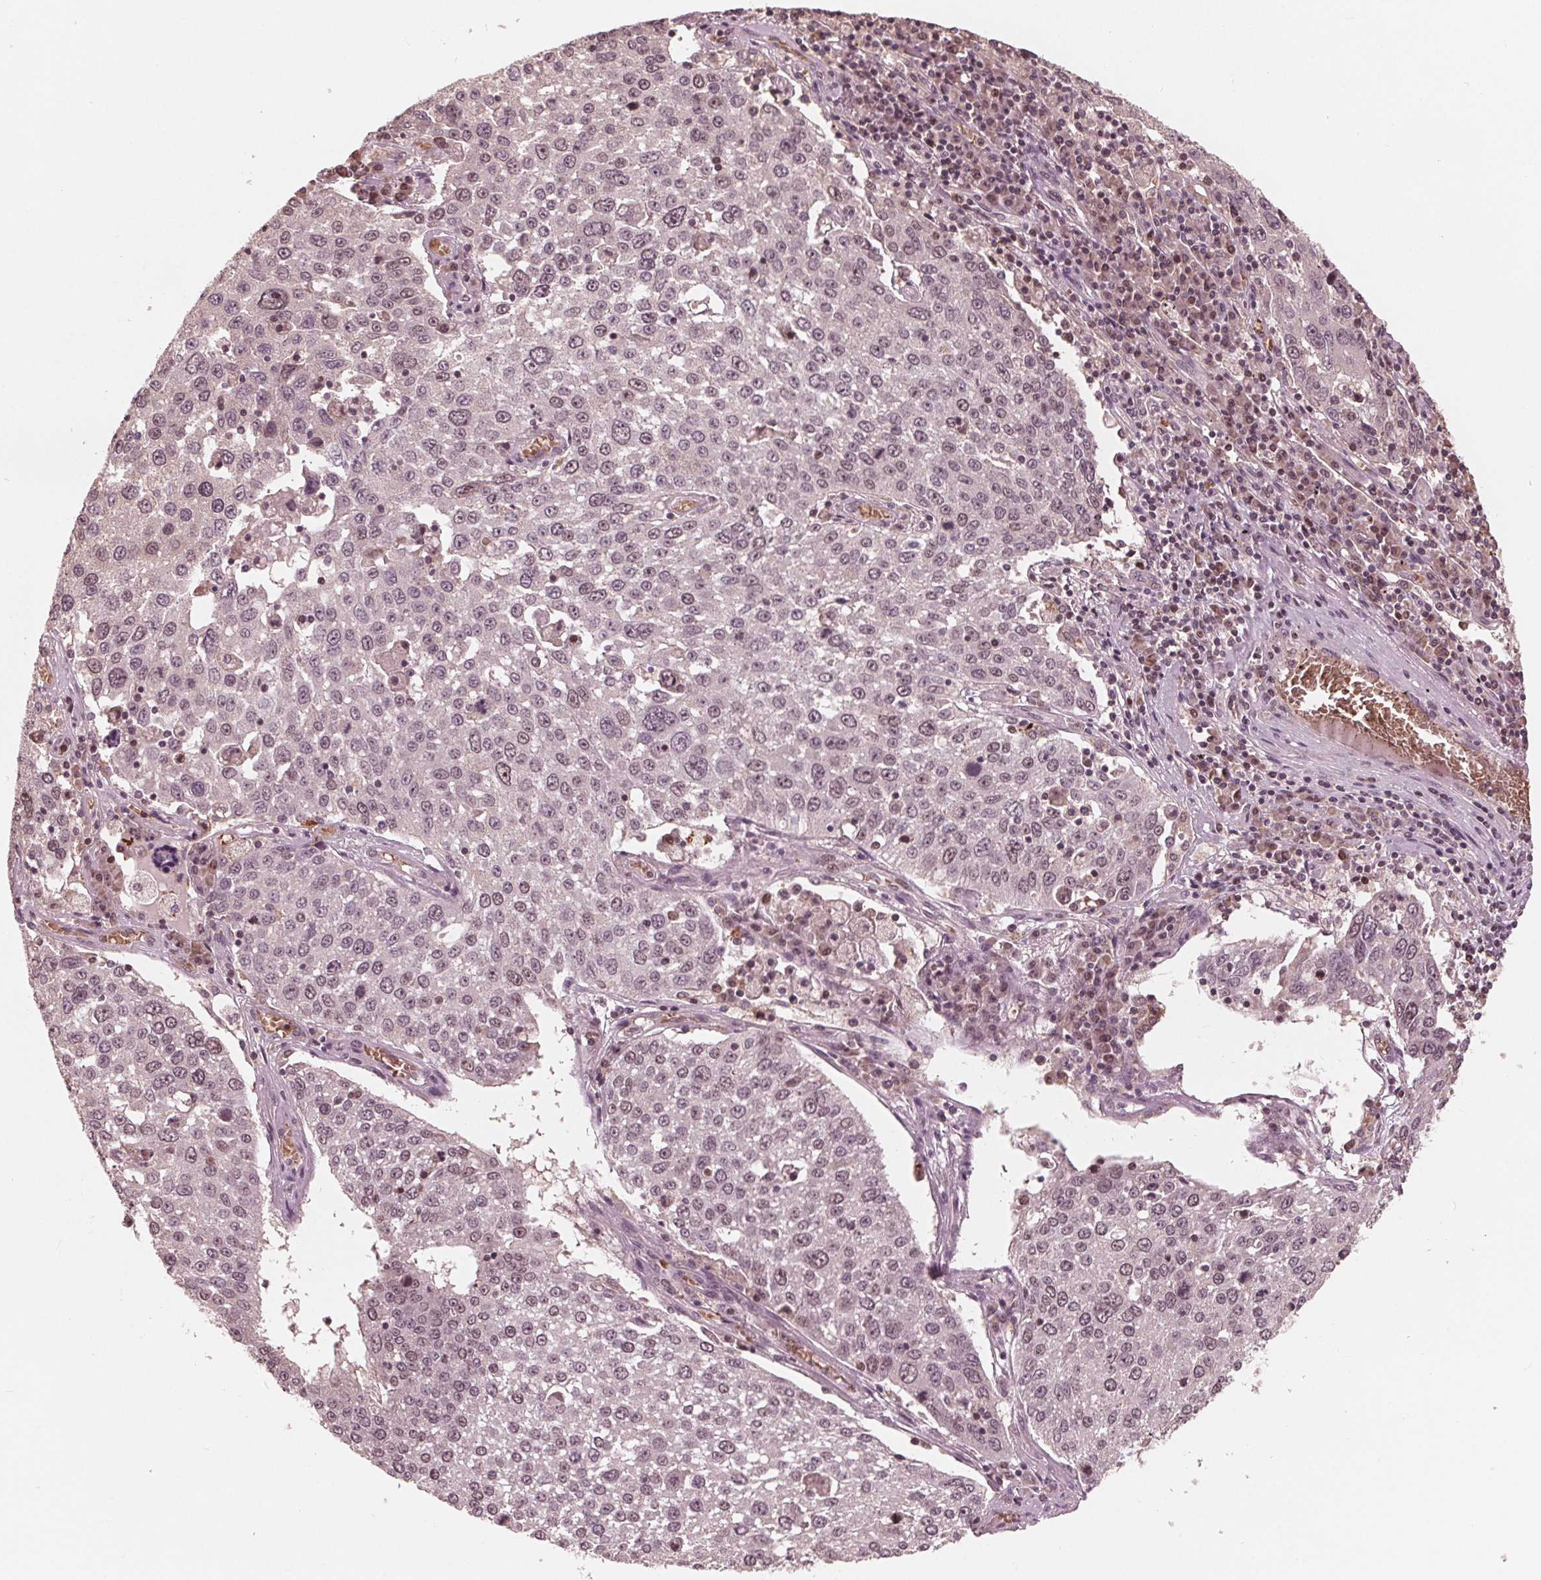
{"staining": {"intensity": "weak", "quantity": "25%-75%", "location": "nuclear"}, "tissue": "lung cancer", "cell_type": "Tumor cells", "image_type": "cancer", "snomed": [{"axis": "morphology", "description": "Squamous cell carcinoma, NOS"}, {"axis": "topography", "description": "Lung"}], "caption": "Lung squamous cell carcinoma stained for a protein demonstrates weak nuclear positivity in tumor cells.", "gene": "HIRIP3", "patient": {"sex": "male", "age": 65}}